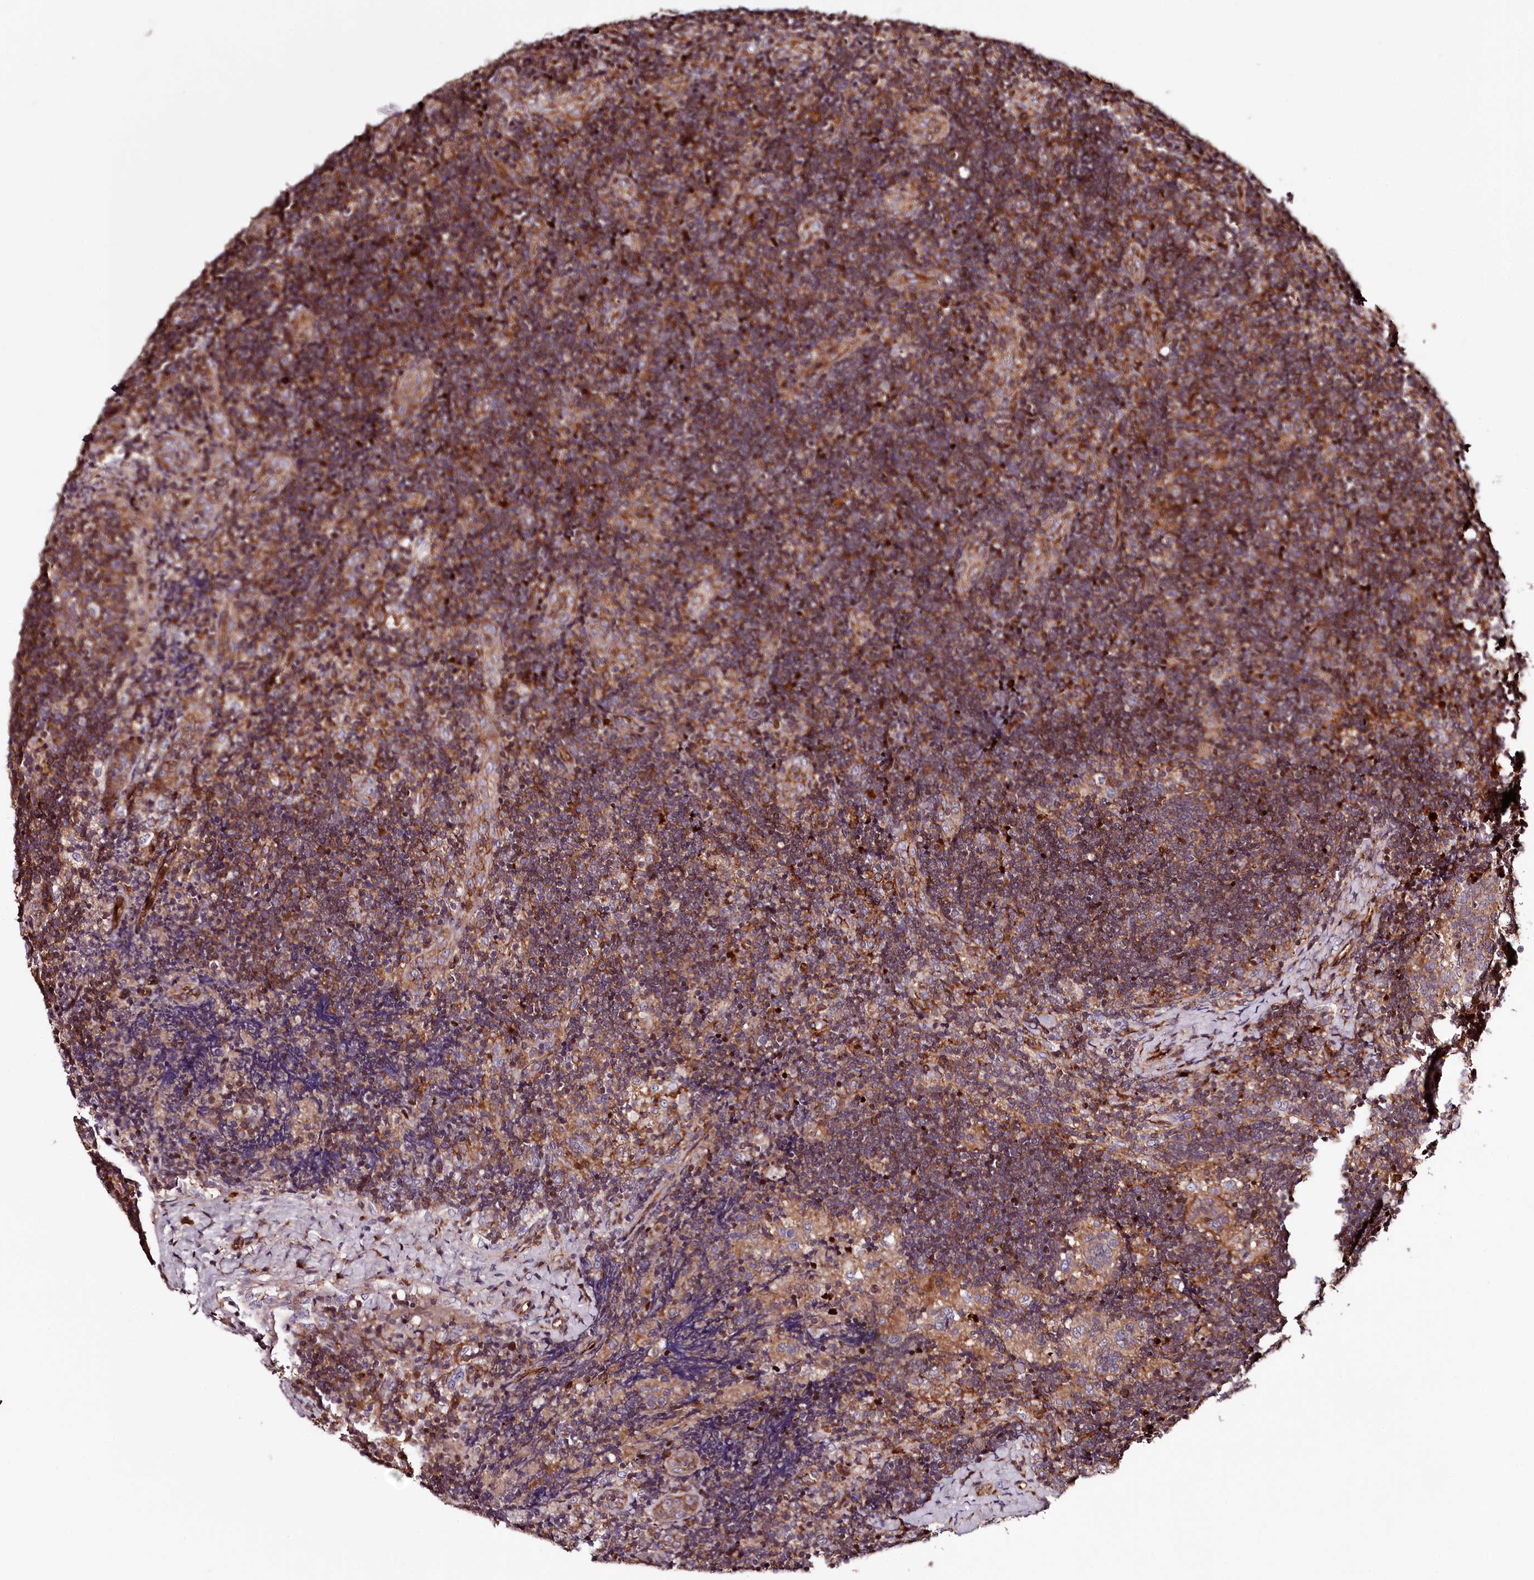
{"staining": {"intensity": "moderate", "quantity": "25%-75%", "location": "cytoplasmic/membranous"}, "tissue": "lymph node", "cell_type": "Germinal center cells", "image_type": "normal", "snomed": [{"axis": "morphology", "description": "Normal tissue, NOS"}, {"axis": "topography", "description": "Lymph node"}], "caption": "Normal lymph node shows moderate cytoplasmic/membranous staining in approximately 25%-75% of germinal center cells.", "gene": "KIF14", "patient": {"sex": "female", "age": 22}}